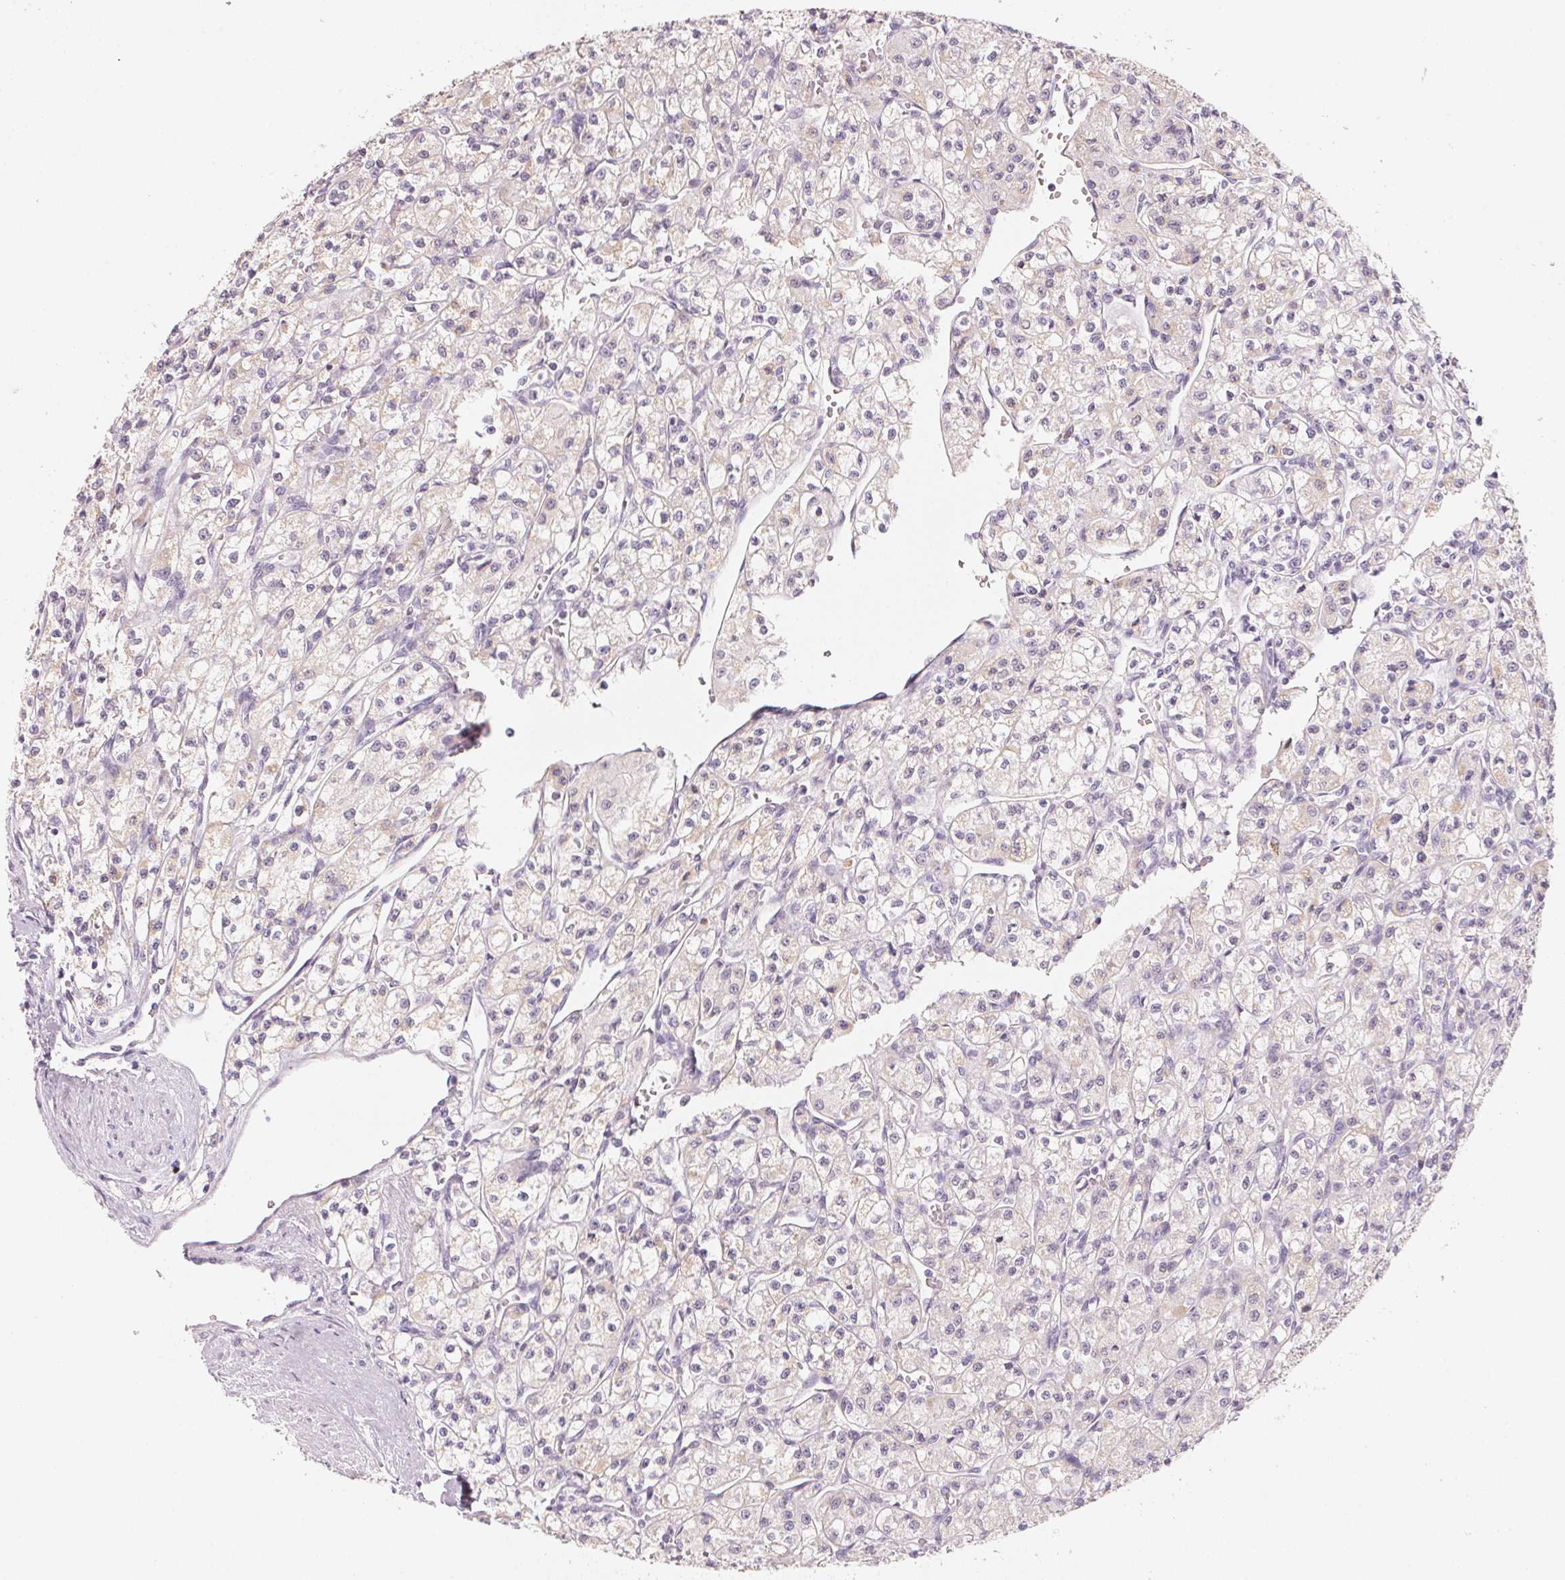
{"staining": {"intensity": "negative", "quantity": "none", "location": "none"}, "tissue": "renal cancer", "cell_type": "Tumor cells", "image_type": "cancer", "snomed": [{"axis": "morphology", "description": "Adenocarcinoma, NOS"}, {"axis": "topography", "description": "Kidney"}], "caption": "Tumor cells show no significant staining in renal adenocarcinoma.", "gene": "ANKRD31", "patient": {"sex": "female", "age": 70}}